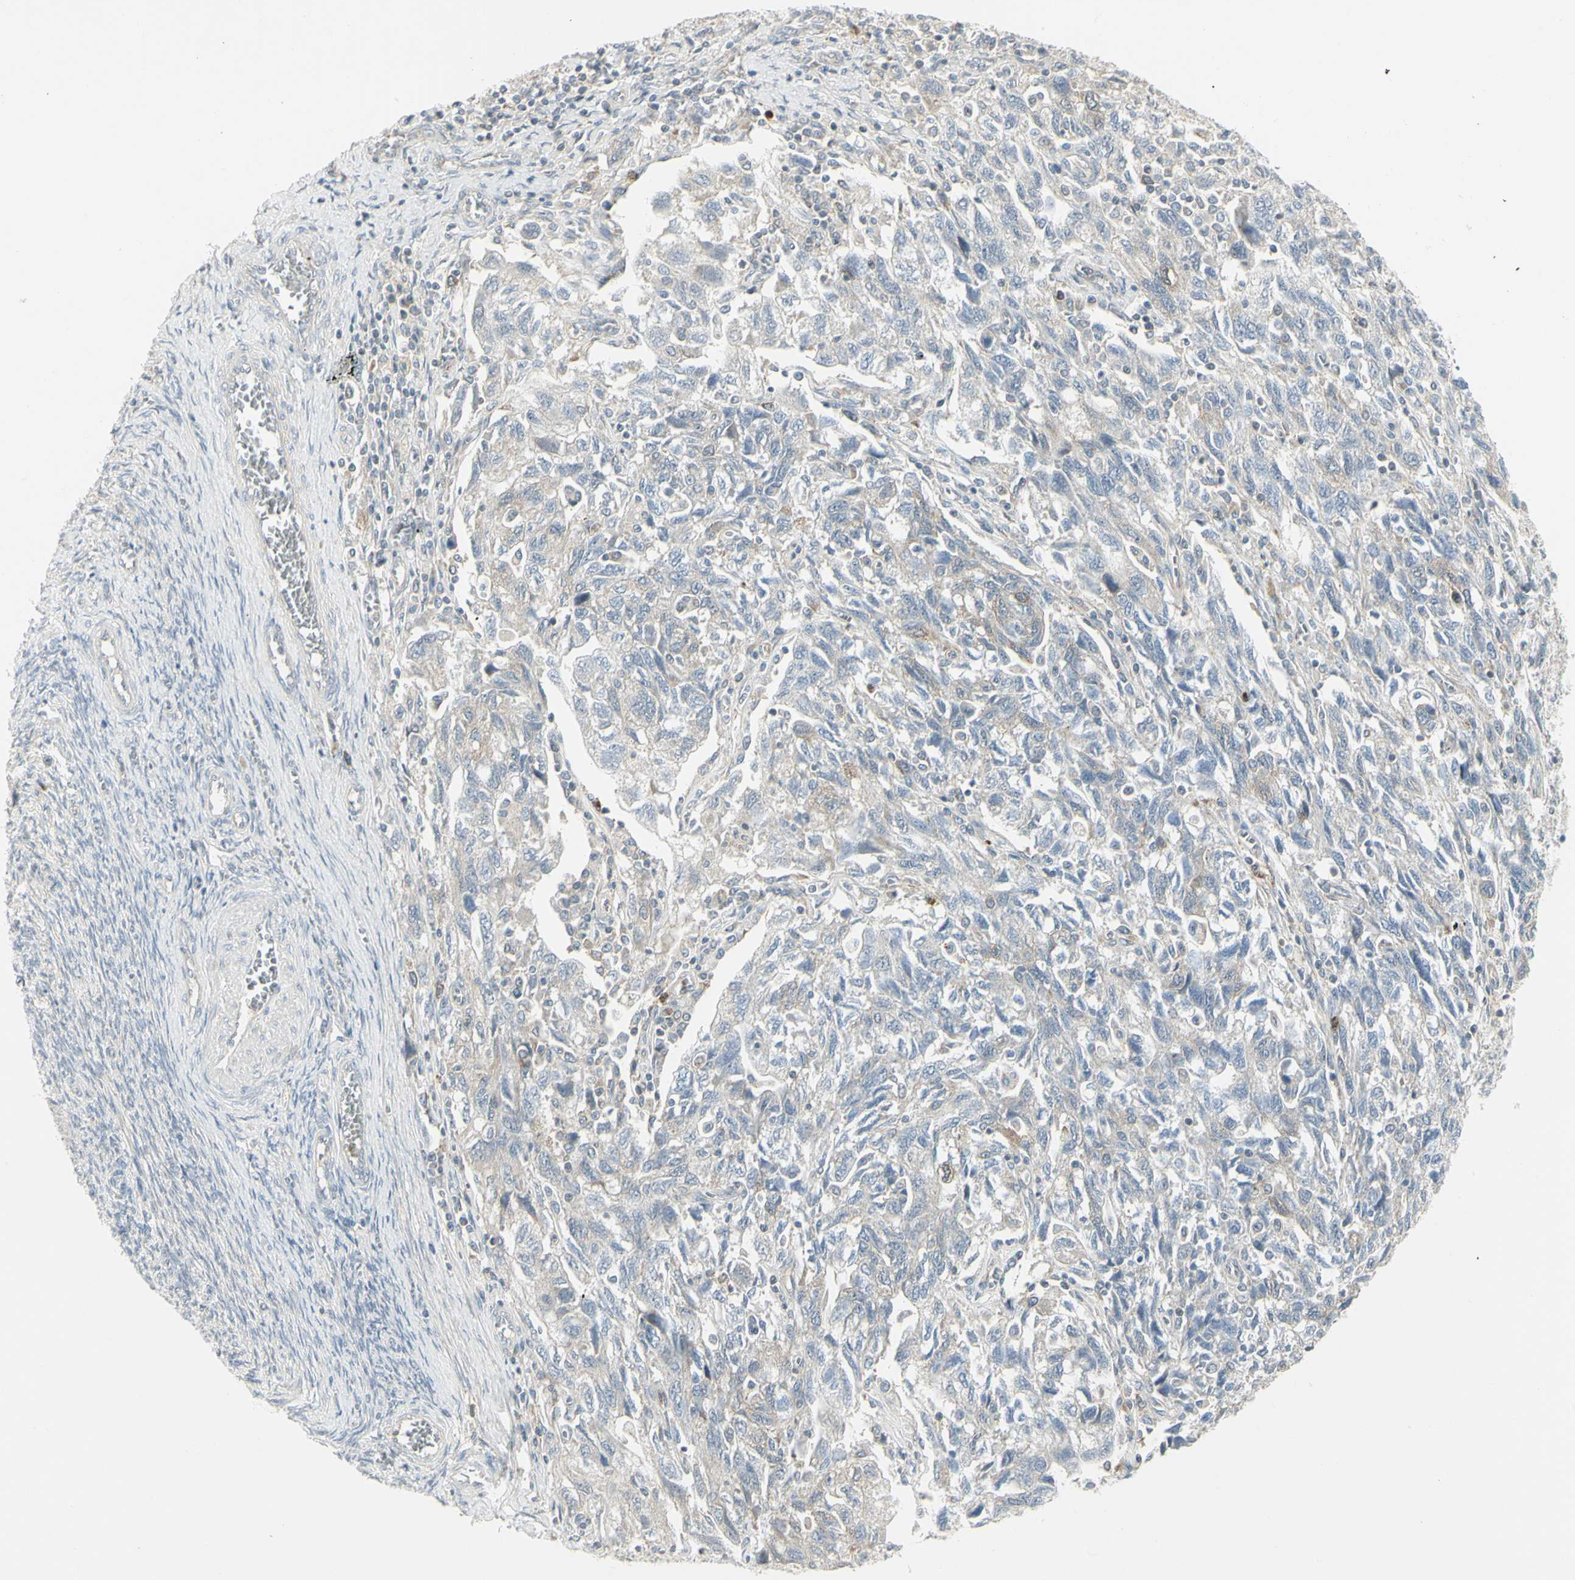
{"staining": {"intensity": "weak", "quantity": "<25%", "location": "cytoplasmic/membranous"}, "tissue": "ovarian cancer", "cell_type": "Tumor cells", "image_type": "cancer", "snomed": [{"axis": "morphology", "description": "Carcinoma, NOS"}, {"axis": "morphology", "description": "Cystadenocarcinoma, serous, NOS"}, {"axis": "topography", "description": "Ovary"}], "caption": "Immunohistochemical staining of ovarian cancer demonstrates no significant positivity in tumor cells.", "gene": "CCNB2", "patient": {"sex": "female", "age": 69}}